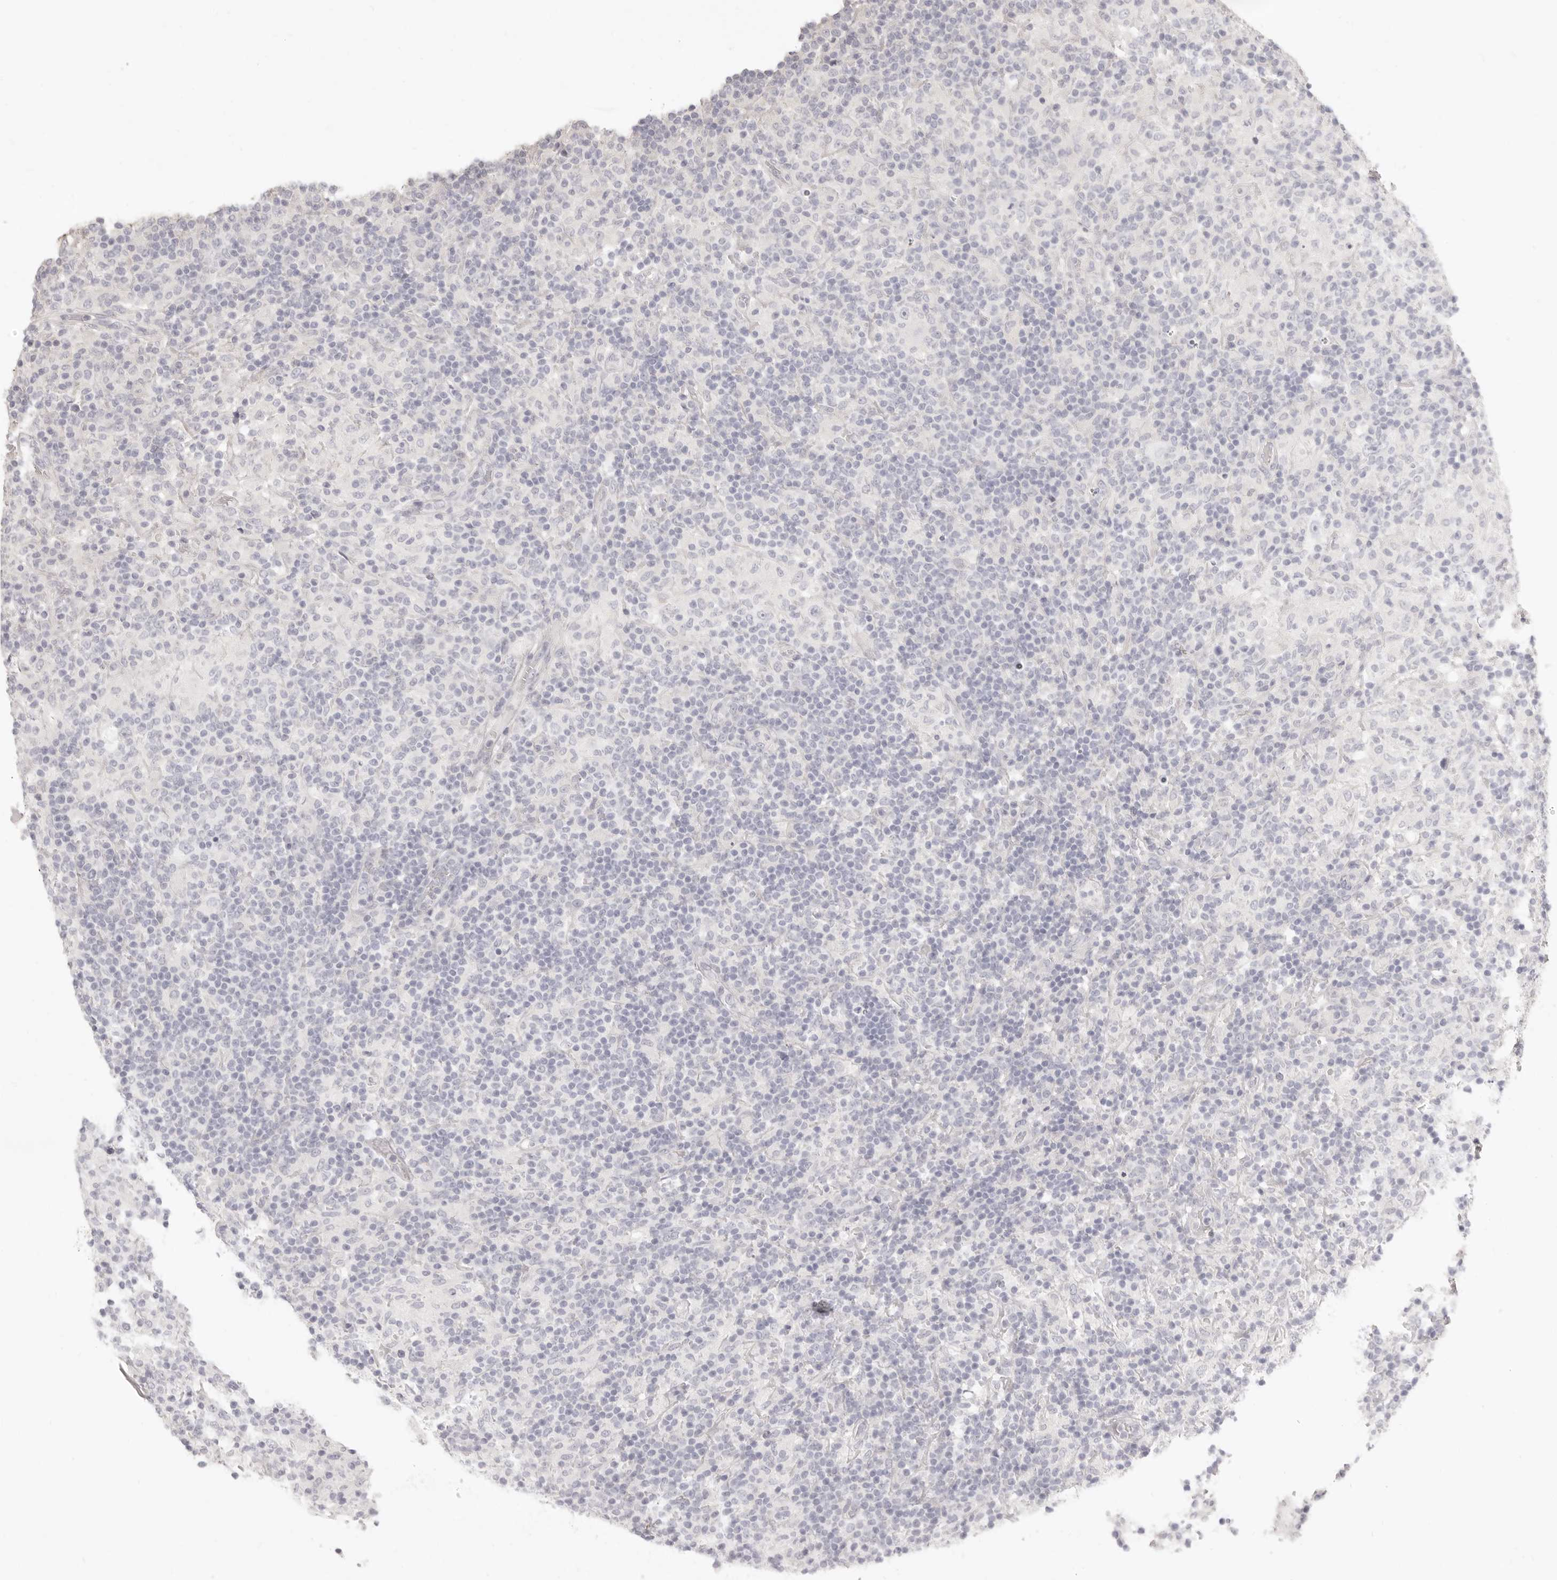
{"staining": {"intensity": "negative", "quantity": "none", "location": "none"}, "tissue": "lymphoma", "cell_type": "Tumor cells", "image_type": "cancer", "snomed": [{"axis": "morphology", "description": "Hodgkin's disease, NOS"}, {"axis": "topography", "description": "Lymph node"}], "caption": "Immunohistochemistry (IHC) micrograph of neoplastic tissue: Hodgkin's disease stained with DAB displays no significant protein staining in tumor cells.", "gene": "FABP1", "patient": {"sex": "male", "age": 70}}